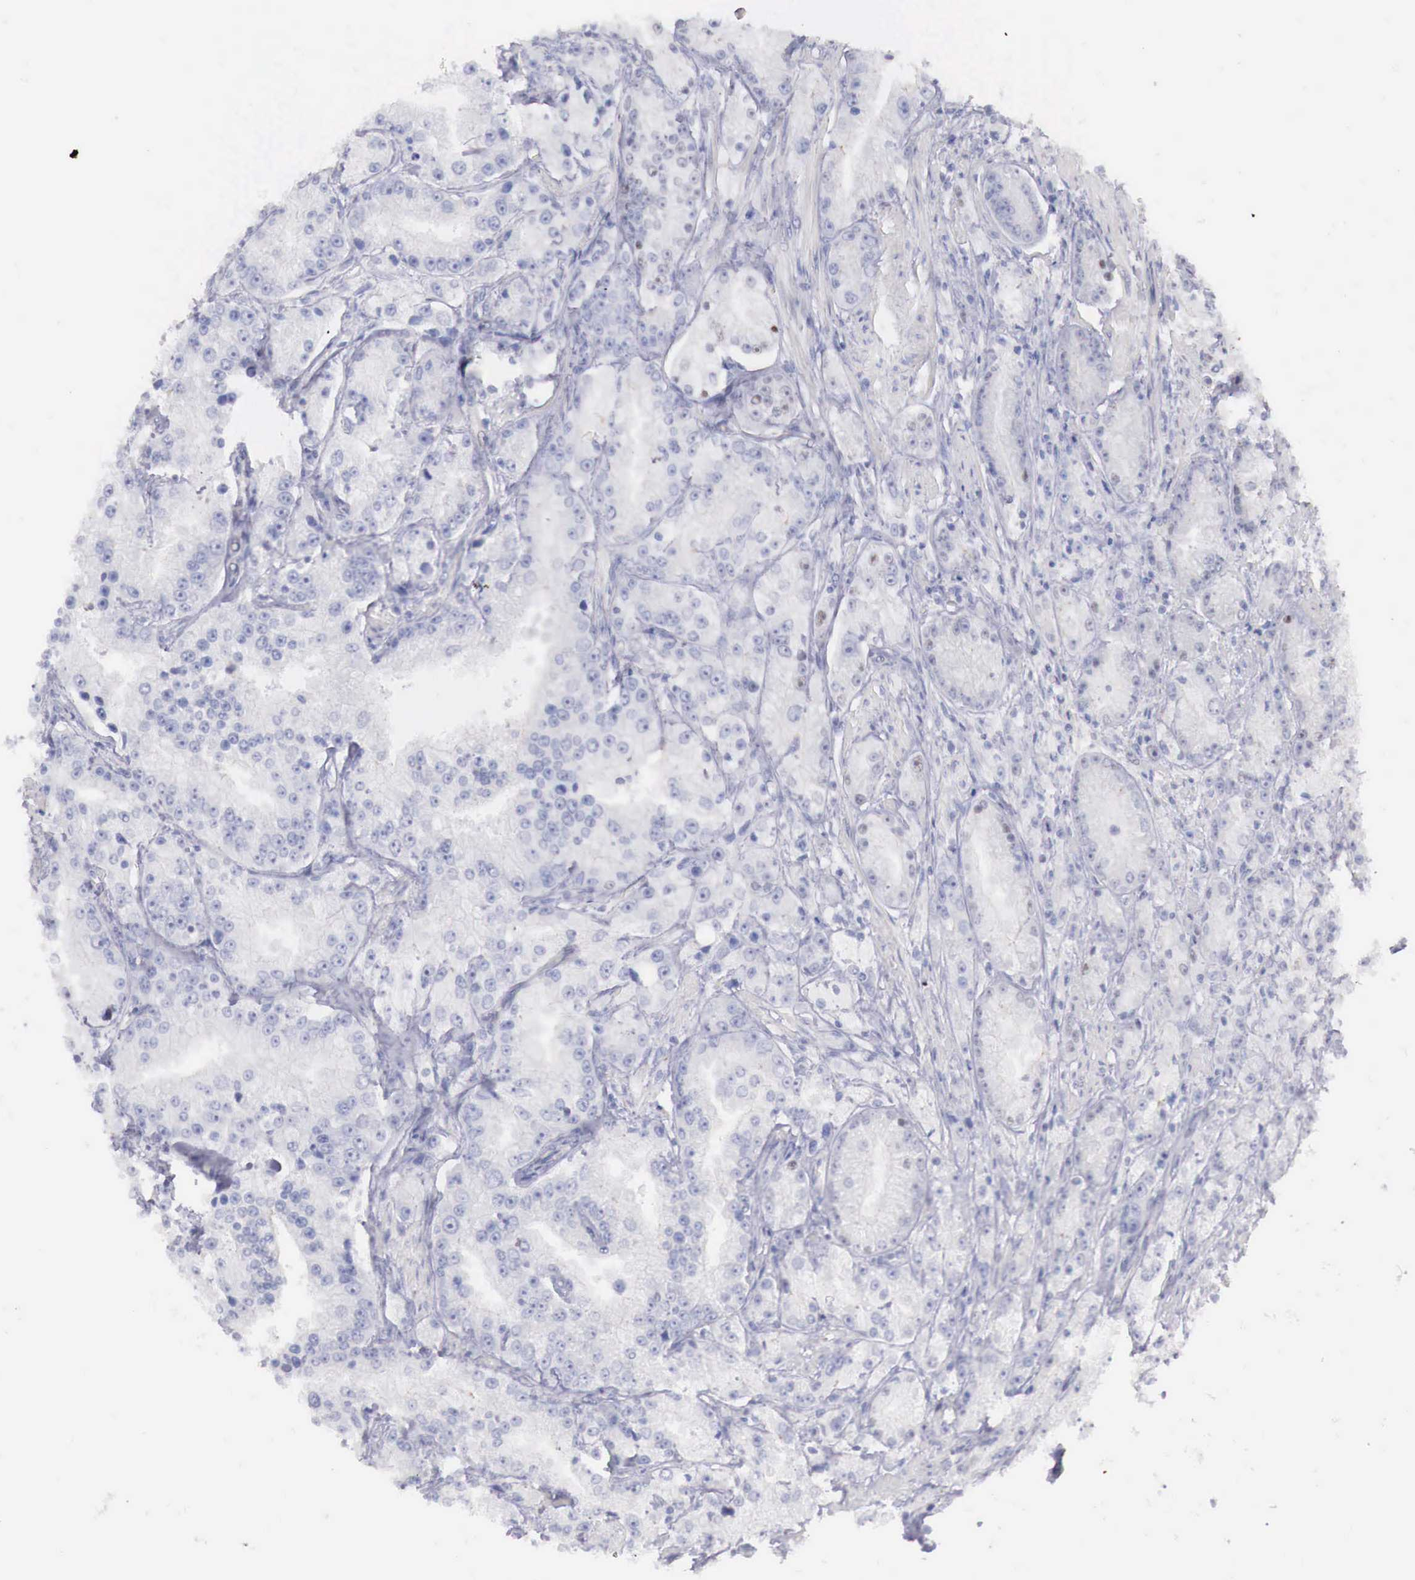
{"staining": {"intensity": "negative", "quantity": "none", "location": "none"}, "tissue": "prostate cancer", "cell_type": "Tumor cells", "image_type": "cancer", "snomed": [{"axis": "morphology", "description": "Adenocarcinoma, Medium grade"}, {"axis": "topography", "description": "Prostate"}], "caption": "There is no significant staining in tumor cells of prostate medium-grade adenocarcinoma.", "gene": "TRIM13", "patient": {"sex": "male", "age": 72}}